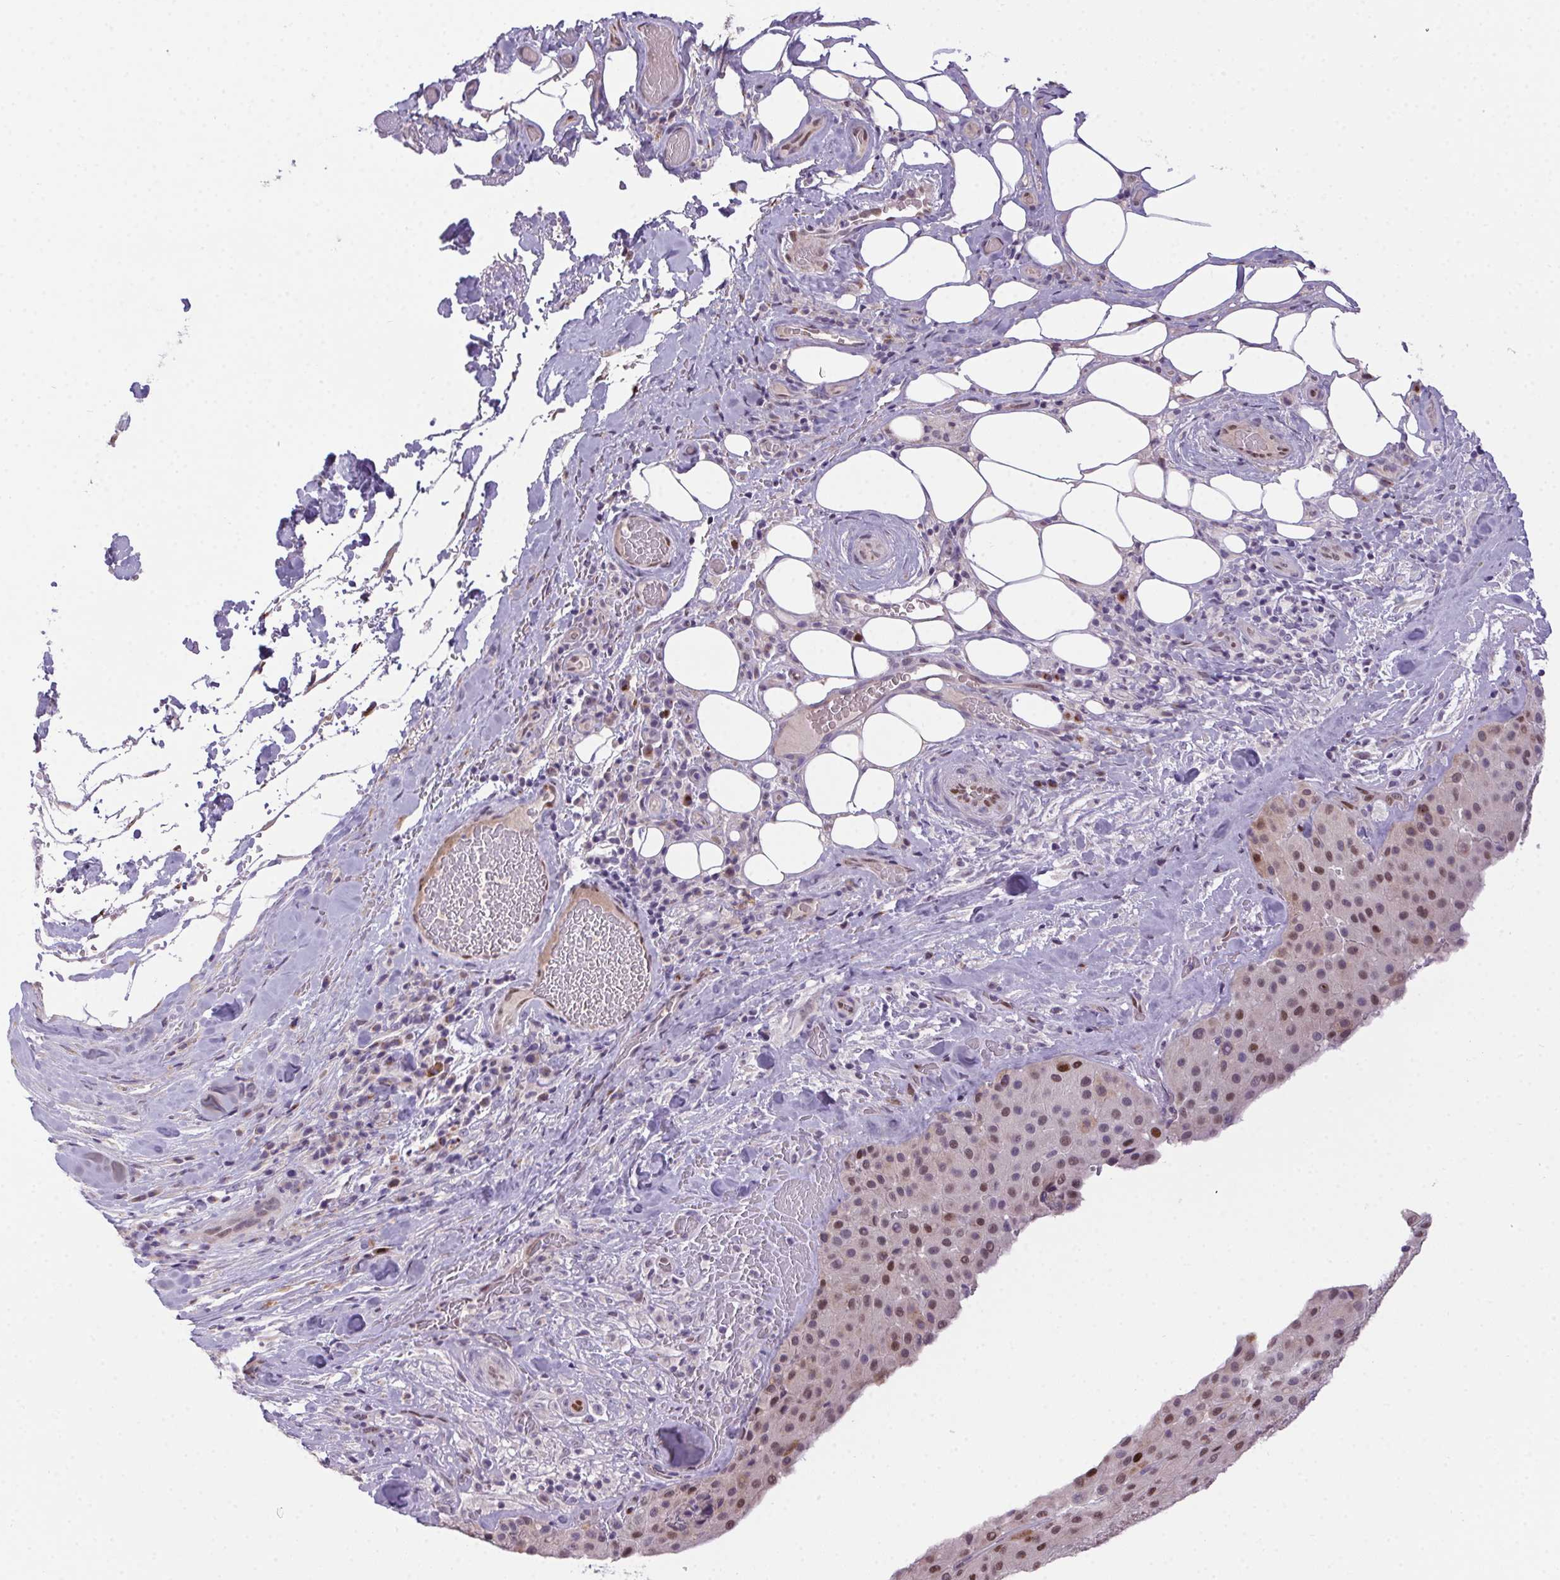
{"staining": {"intensity": "moderate", "quantity": ">75%", "location": "nuclear"}, "tissue": "melanoma", "cell_type": "Tumor cells", "image_type": "cancer", "snomed": [{"axis": "morphology", "description": "Malignant melanoma, Metastatic site"}, {"axis": "topography", "description": "Smooth muscle"}], "caption": "A brown stain shows moderate nuclear staining of a protein in human malignant melanoma (metastatic site) tumor cells. (DAB IHC with brightfield microscopy, high magnification).", "gene": "SP9", "patient": {"sex": "male", "age": 41}}